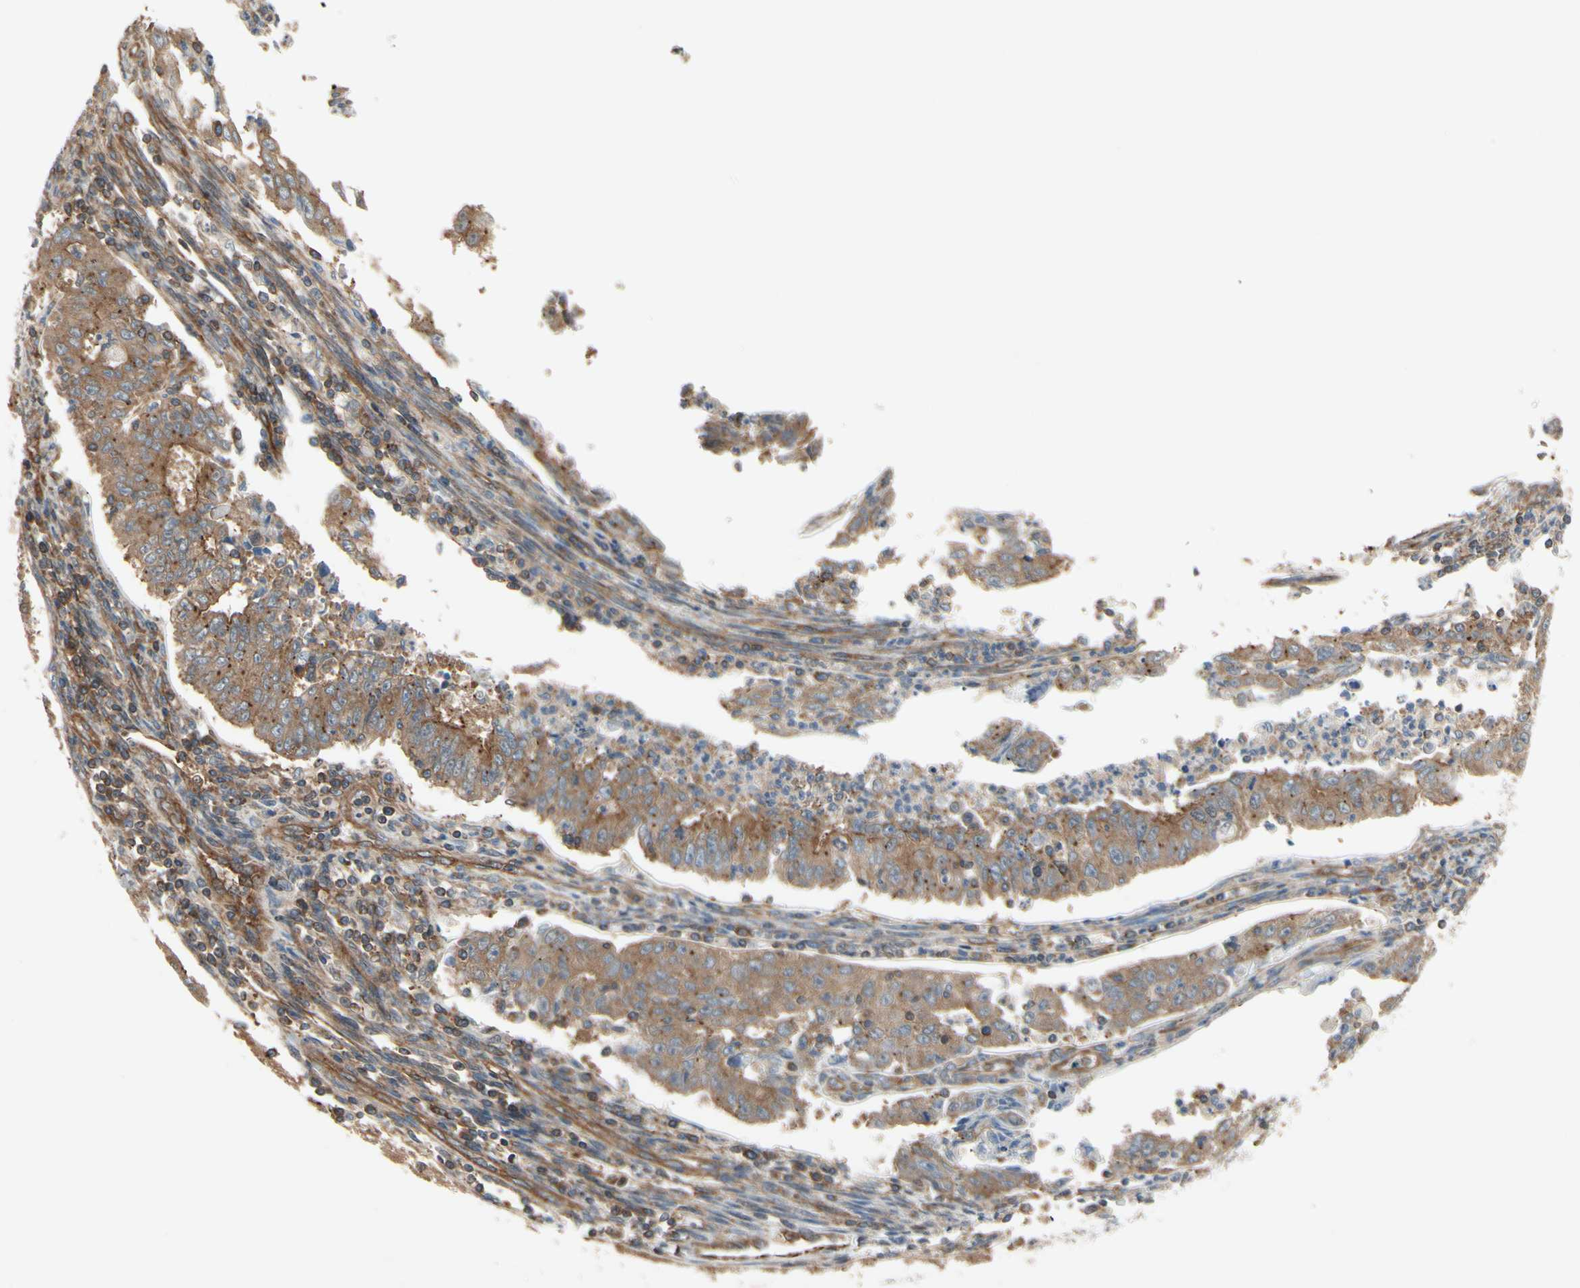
{"staining": {"intensity": "moderate", "quantity": "25%-75%", "location": "cytoplasmic/membranous"}, "tissue": "endometrial cancer", "cell_type": "Tumor cells", "image_type": "cancer", "snomed": [{"axis": "morphology", "description": "Adenocarcinoma, NOS"}, {"axis": "topography", "description": "Endometrium"}], "caption": "Human endometrial cancer stained with a protein marker shows moderate staining in tumor cells.", "gene": "EPS15", "patient": {"sex": "female", "age": 42}}